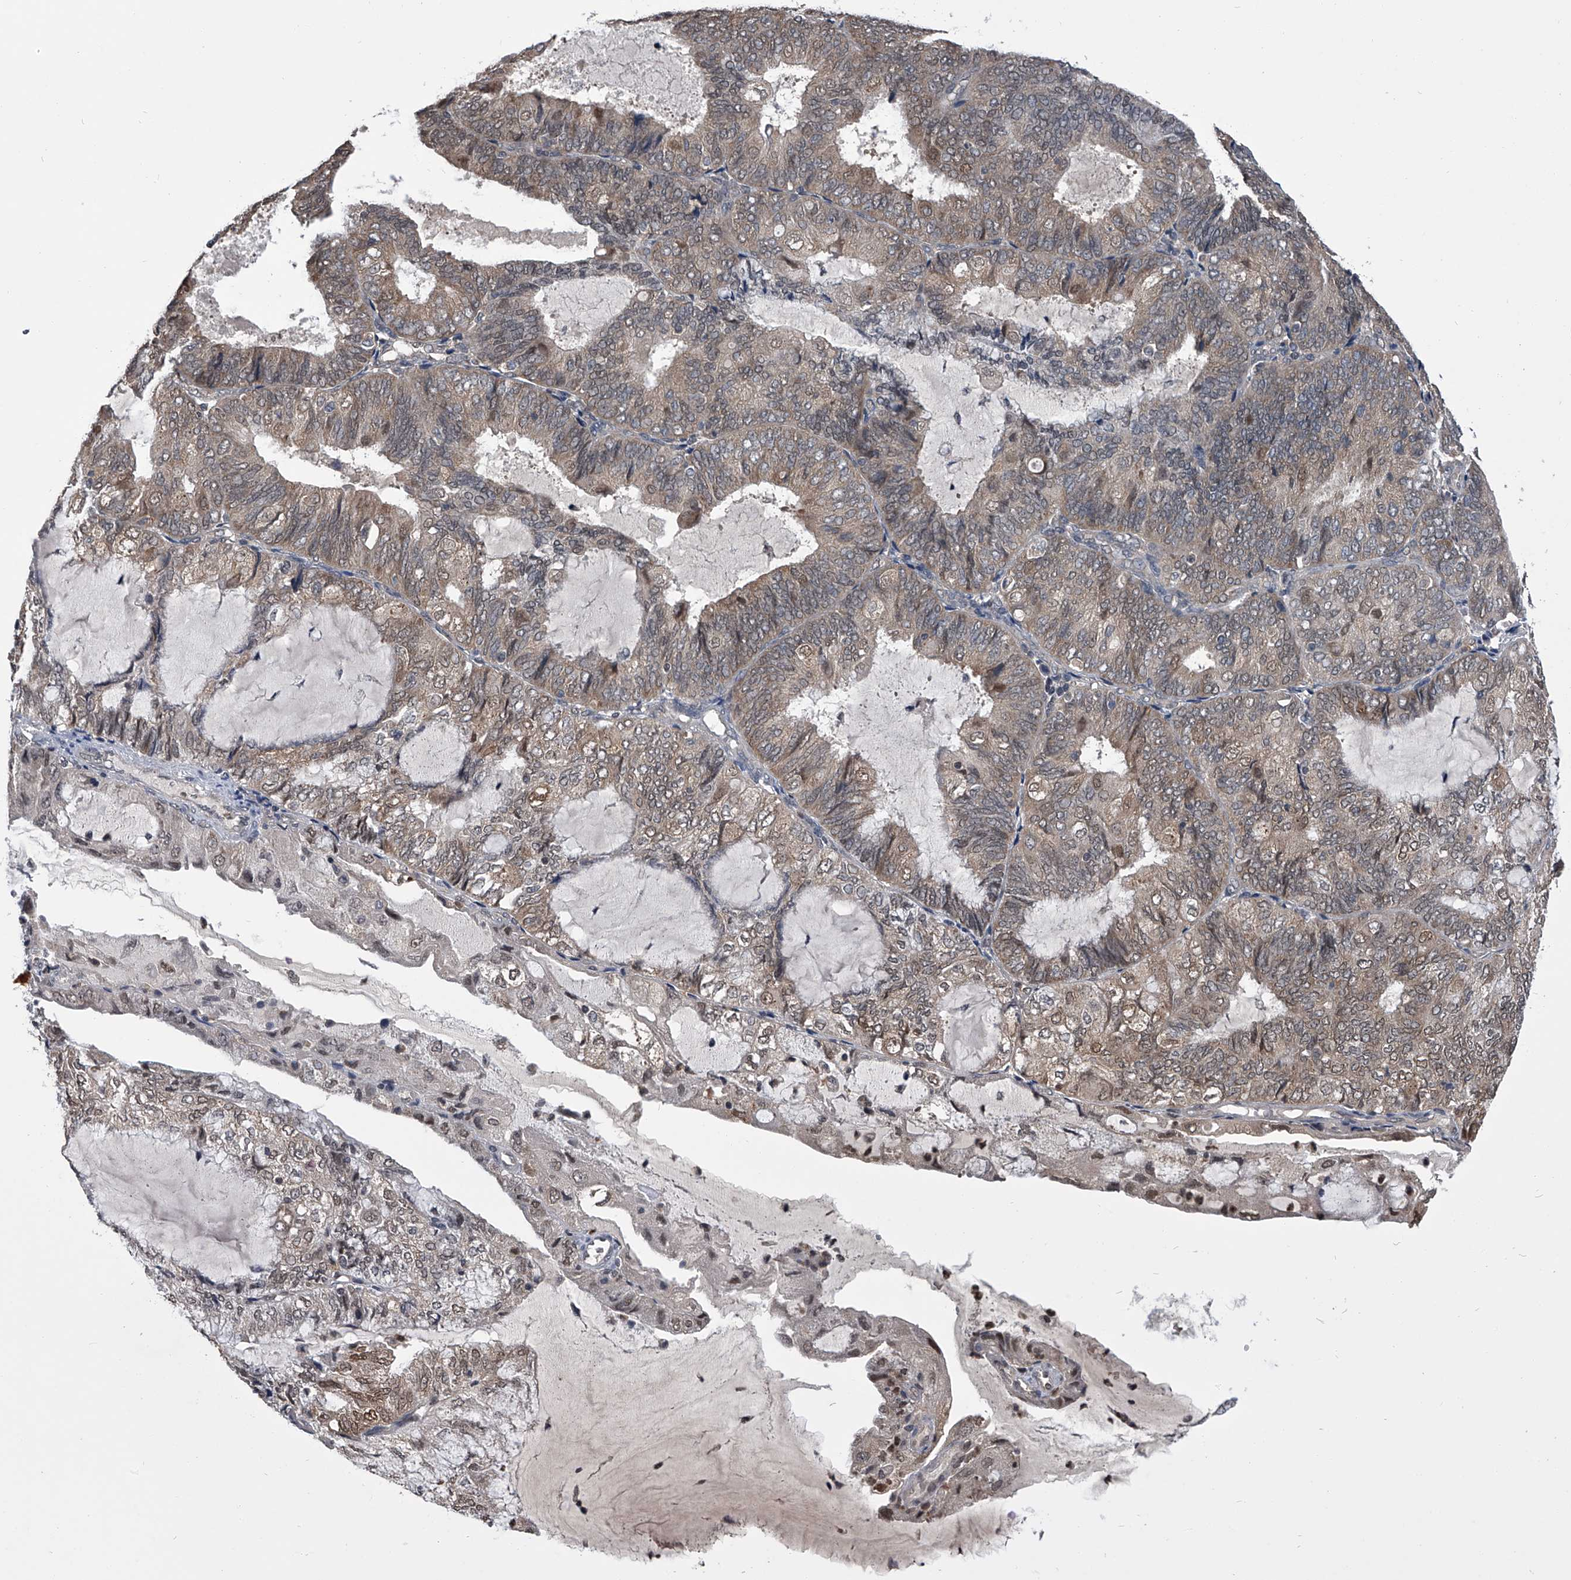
{"staining": {"intensity": "moderate", "quantity": ">75%", "location": "cytoplasmic/membranous,nuclear"}, "tissue": "endometrial cancer", "cell_type": "Tumor cells", "image_type": "cancer", "snomed": [{"axis": "morphology", "description": "Adenocarcinoma, NOS"}, {"axis": "topography", "description": "Endometrium"}], "caption": "Moderate cytoplasmic/membranous and nuclear positivity is appreciated in about >75% of tumor cells in endometrial adenocarcinoma.", "gene": "TSNAX", "patient": {"sex": "female", "age": 81}}